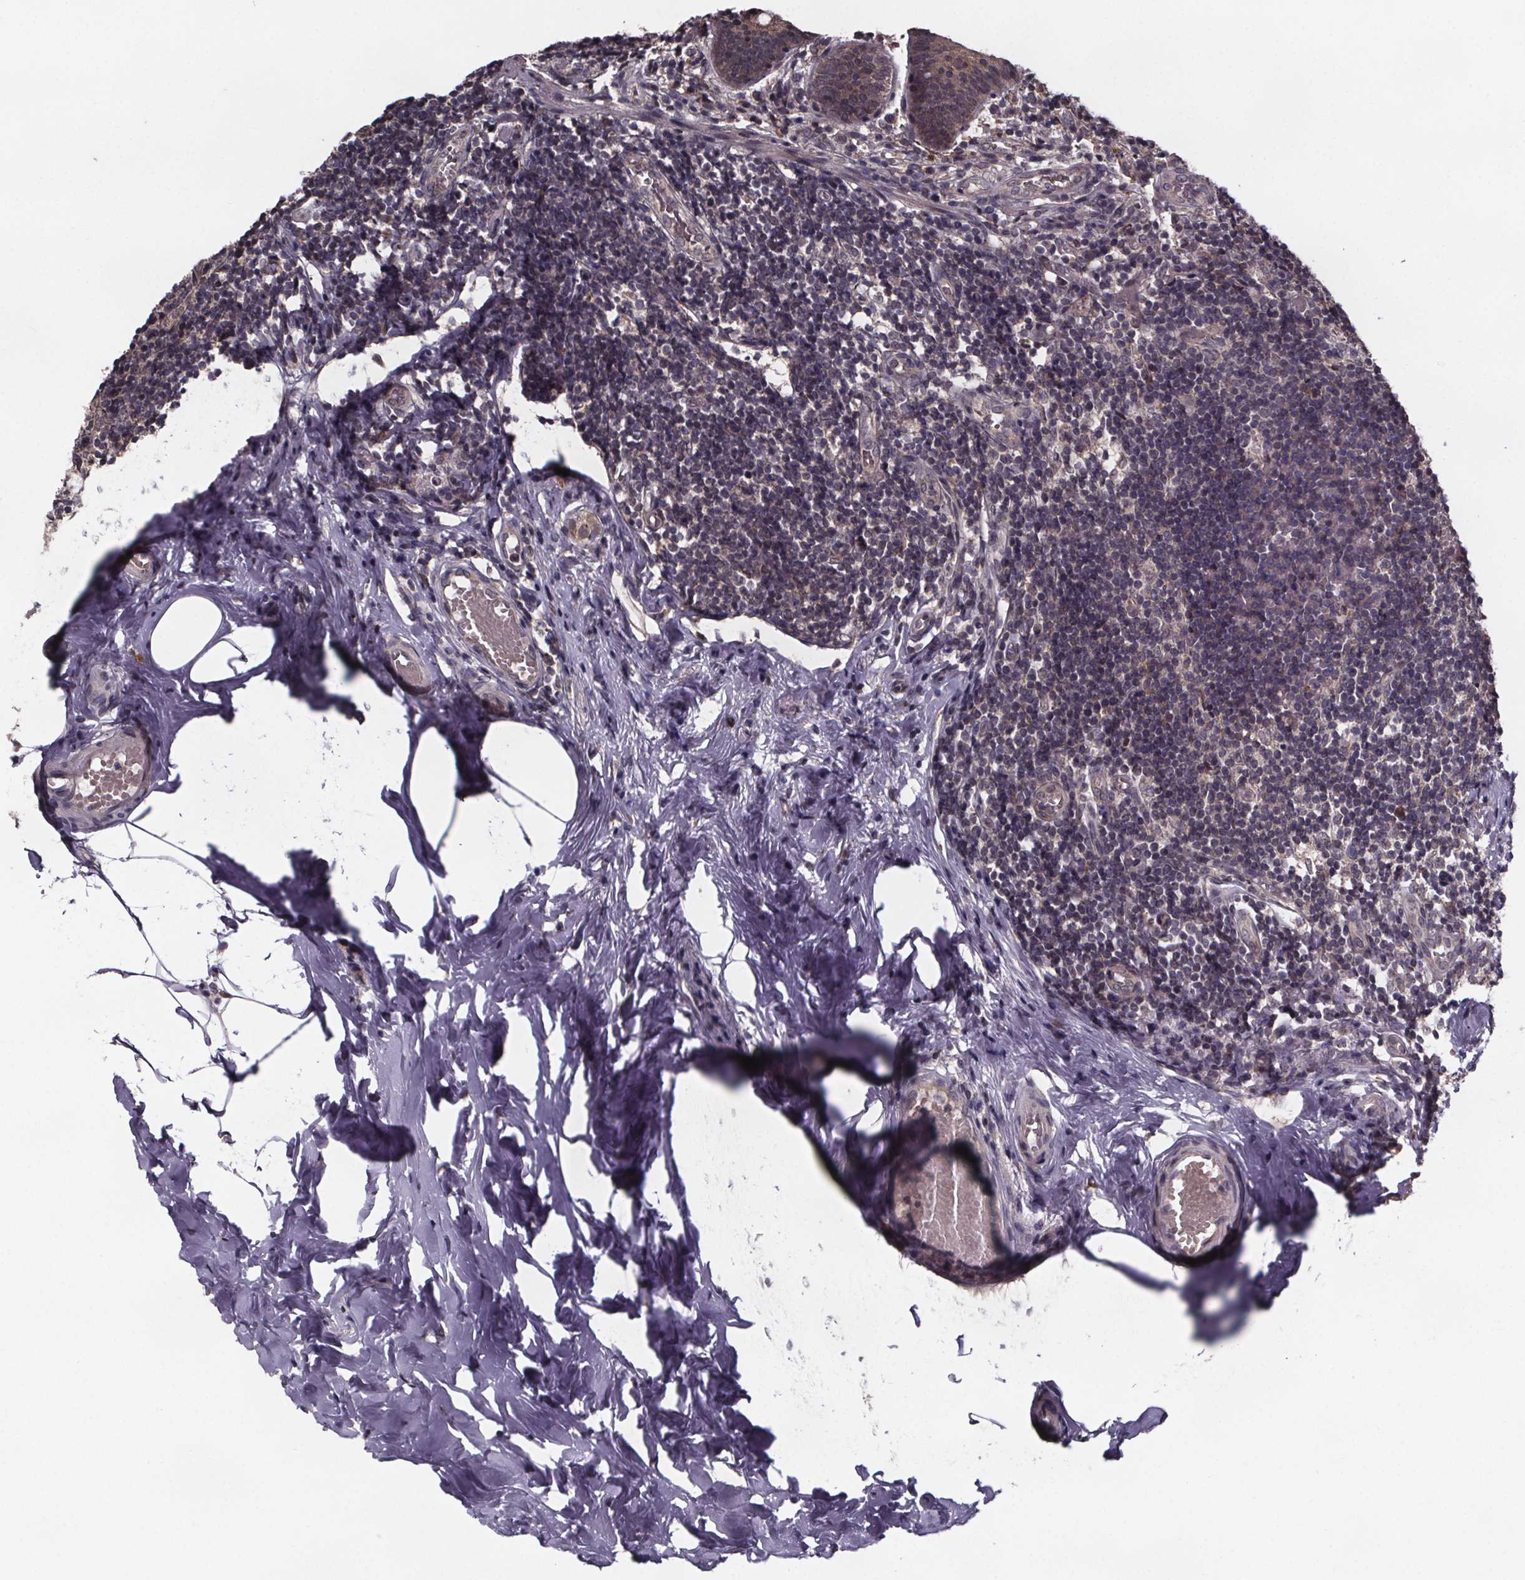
{"staining": {"intensity": "strong", "quantity": ">75%", "location": "cytoplasmic/membranous"}, "tissue": "appendix", "cell_type": "Glandular cells", "image_type": "normal", "snomed": [{"axis": "morphology", "description": "Normal tissue, NOS"}, {"axis": "topography", "description": "Appendix"}], "caption": "The micrograph shows a brown stain indicating the presence of a protein in the cytoplasmic/membranous of glandular cells in appendix. (DAB (3,3'-diaminobenzidine) IHC, brown staining for protein, blue staining for nuclei).", "gene": "SAT1", "patient": {"sex": "female", "age": 32}}